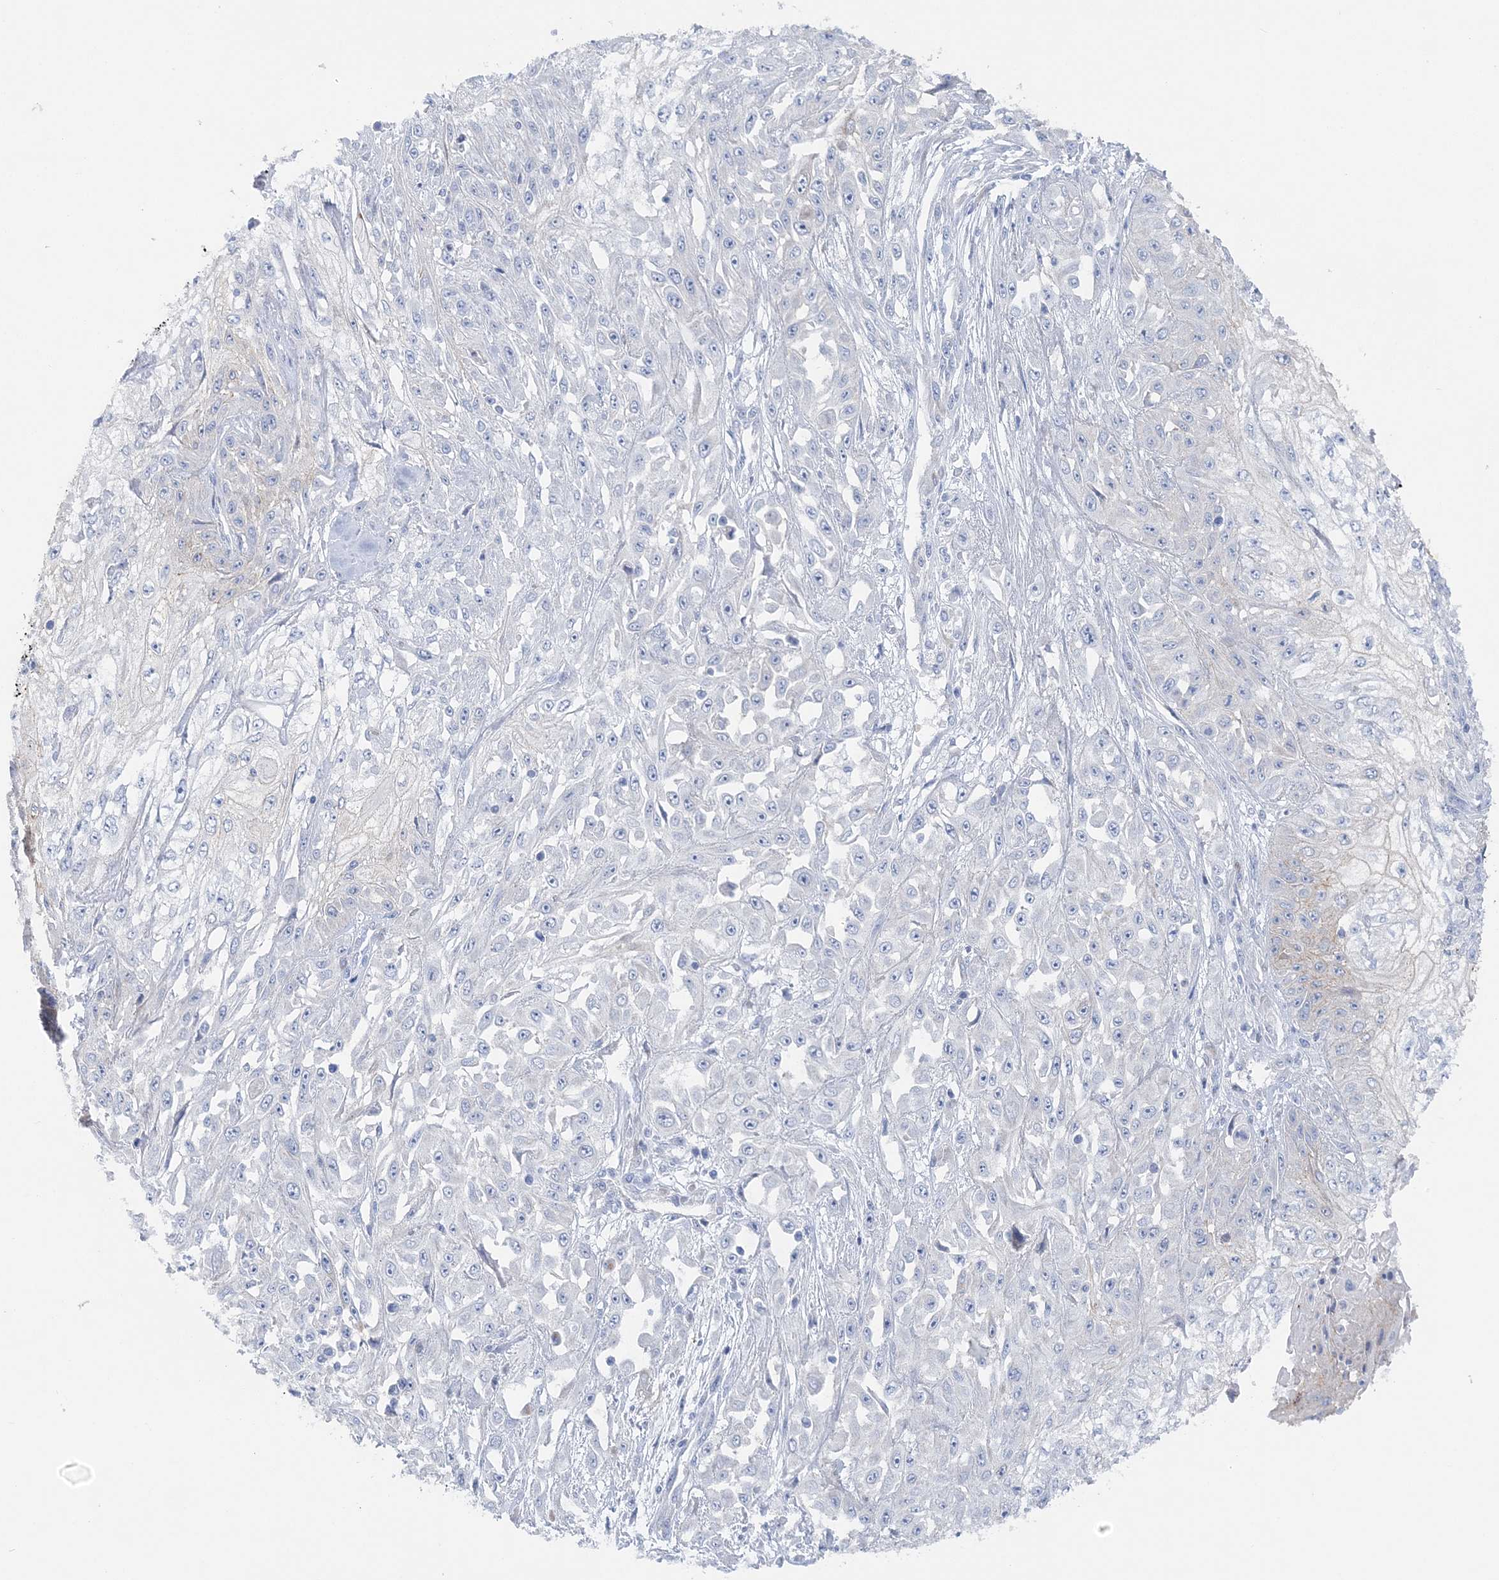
{"staining": {"intensity": "negative", "quantity": "none", "location": "none"}, "tissue": "skin cancer", "cell_type": "Tumor cells", "image_type": "cancer", "snomed": [{"axis": "morphology", "description": "Squamous cell carcinoma, NOS"}, {"axis": "morphology", "description": "Squamous cell carcinoma, metastatic, NOS"}, {"axis": "topography", "description": "Skin"}, {"axis": "topography", "description": "Lymph node"}], "caption": "Immunohistochemical staining of human skin cancer reveals no significant positivity in tumor cells.", "gene": "SLC5A6", "patient": {"sex": "male", "age": 75}}